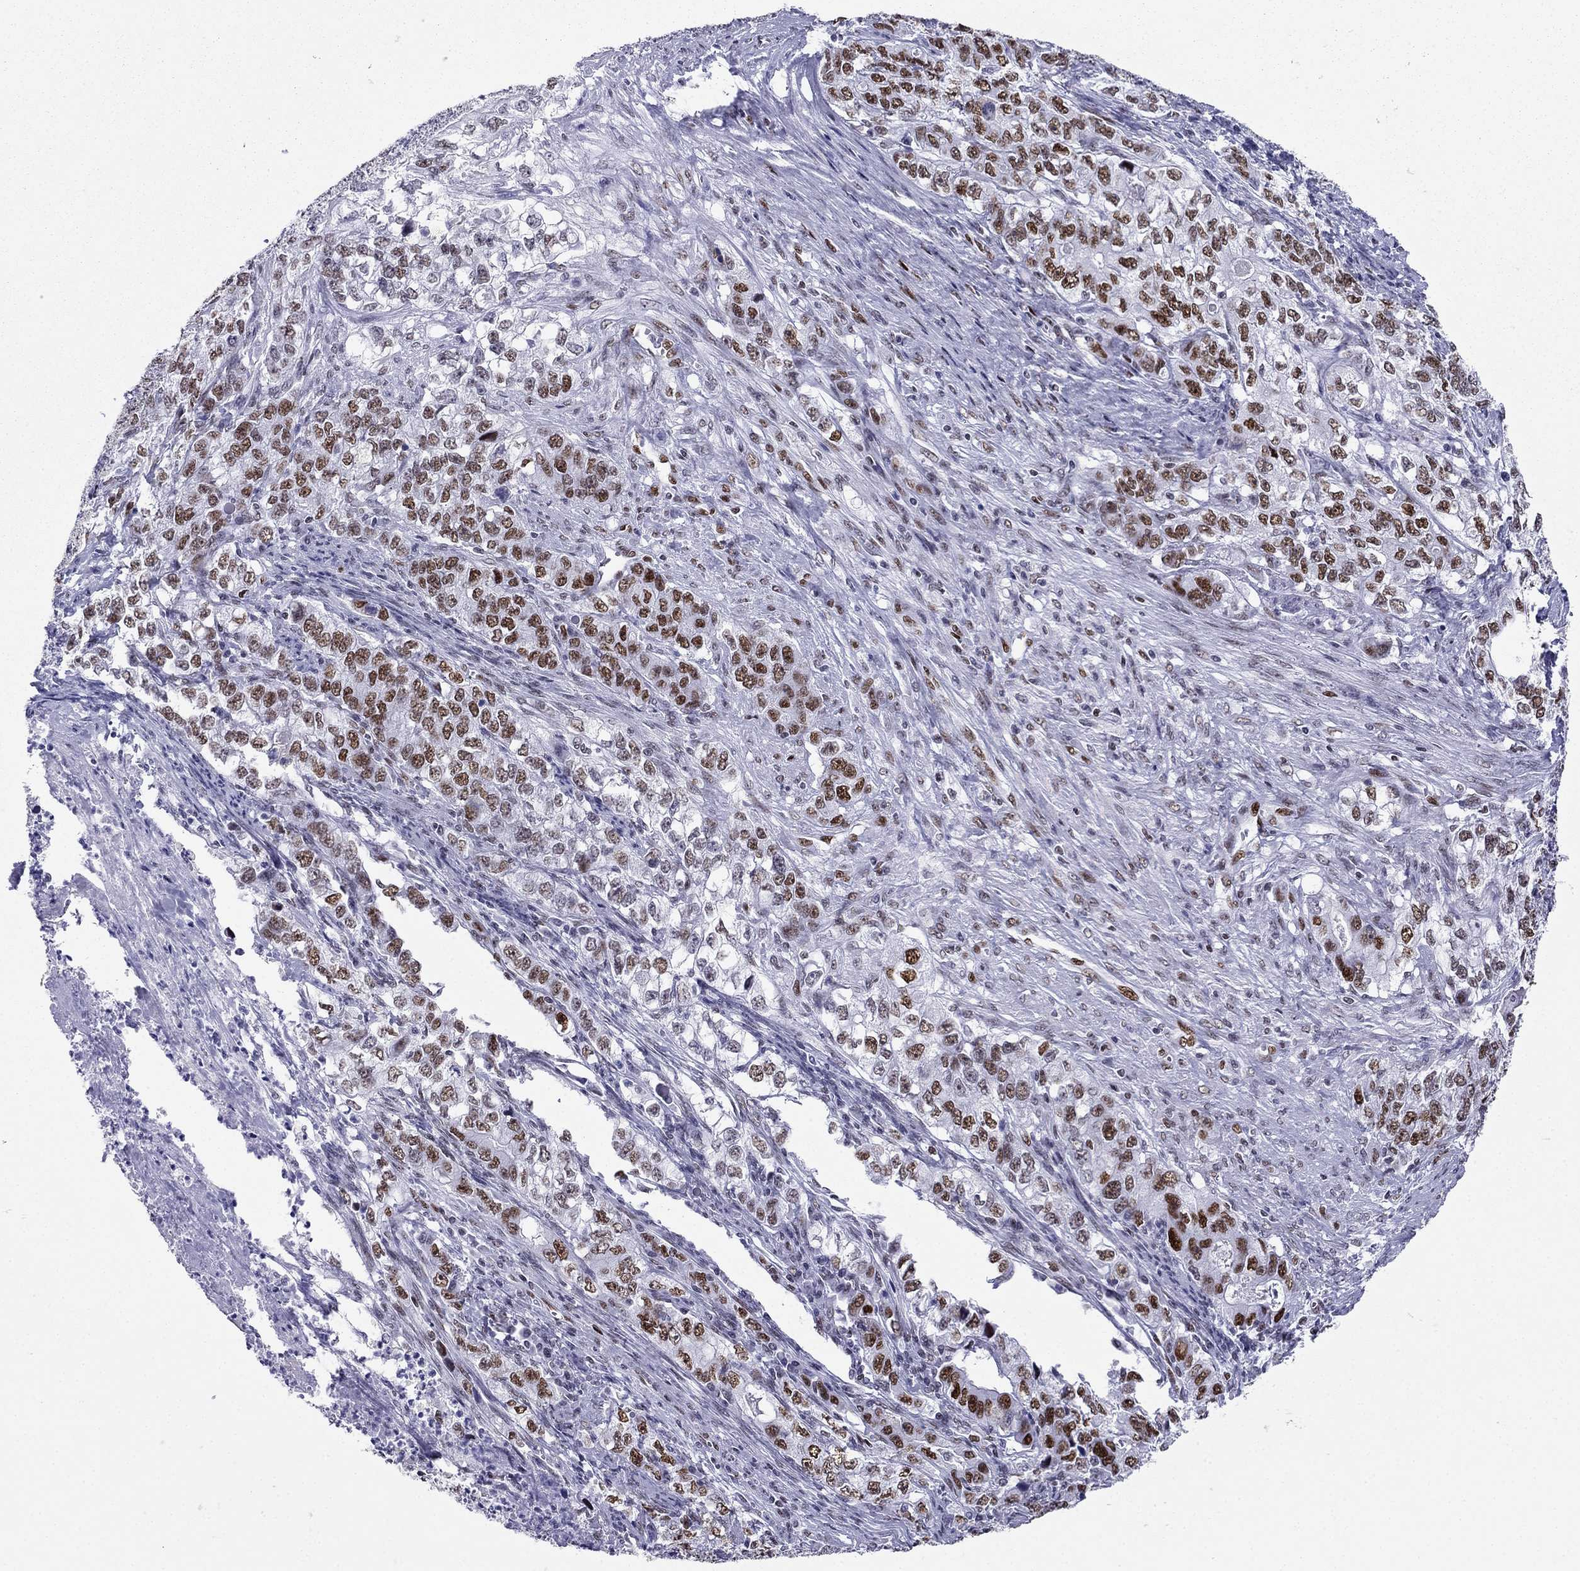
{"staining": {"intensity": "strong", "quantity": ">75%", "location": "nuclear"}, "tissue": "stomach cancer", "cell_type": "Tumor cells", "image_type": "cancer", "snomed": [{"axis": "morphology", "description": "Adenocarcinoma, NOS"}, {"axis": "topography", "description": "Stomach, lower"}], "caption": "The photomicrograph reveals a brown stain indicating the presence of a protein in the nuclear of tumor cells in stomach cancer.", "gene": "PPM1G", "patient": {"sex": "female", "age": 72}}